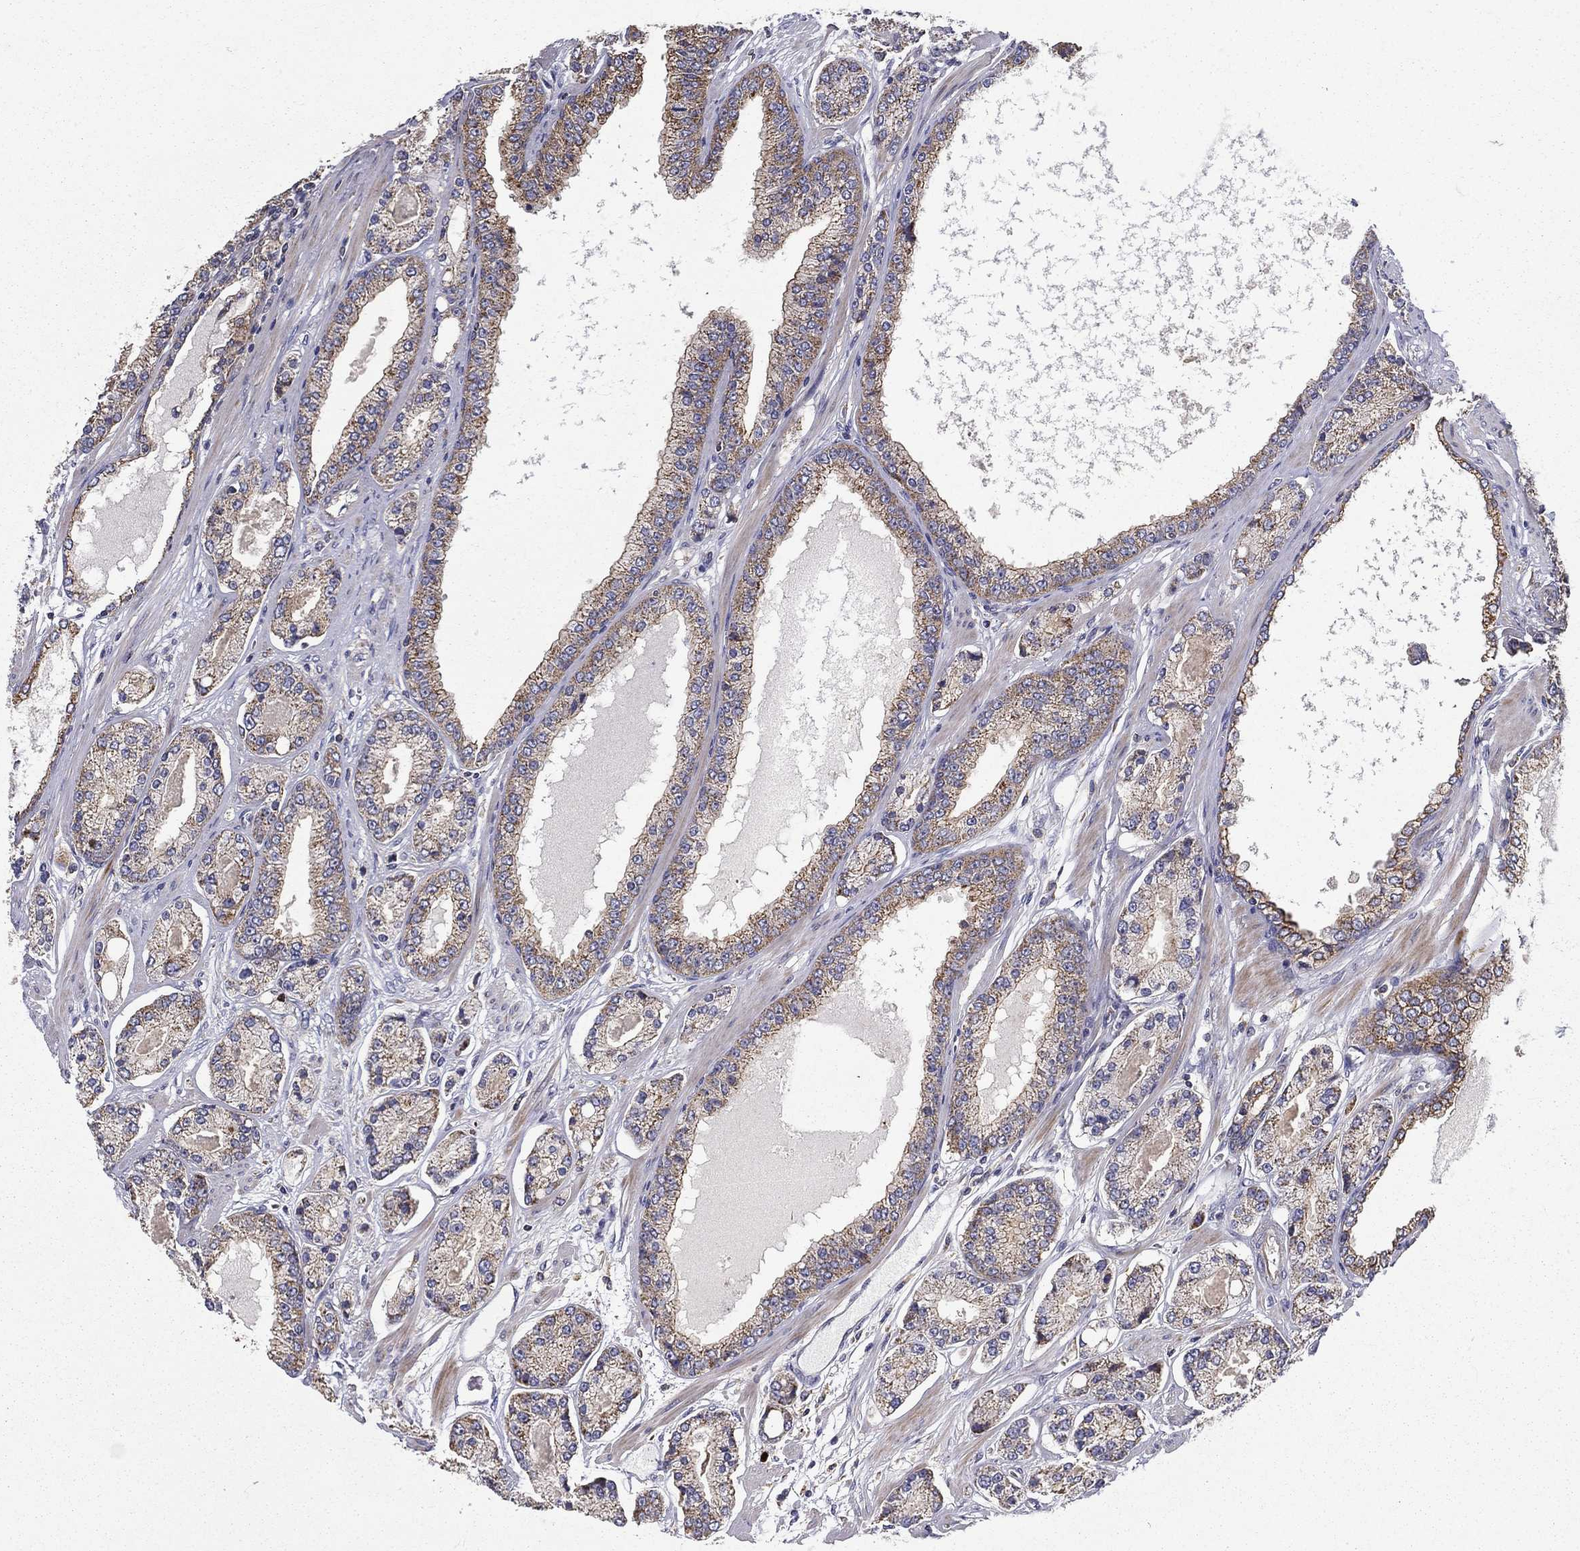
{"staining": {"intensity": "moderate", "quantity": ">75%", "location": "cytoplasmic/membranous"}, "tissue": "prostate cancer", "cell_type": "Tumor cells", "image_type": "cancer", "snomed": [{"axis": "morphology", "description": "Adenocarcinoma, NOS"}, {"axis": "topography", "description": "Prostate"}], "caption": "A medium amount of moderate cytoplasmic/membranous positivity is present in approximately >75% of tumor cells in prostate cancer tissue. The staining was performed using DAB to visualize the protein expression in brown, while the nuclei were stained in blue with hematoxylin (Magnification: 20x).", "gene": "ALDH4A1", "patient": {"sex": "male", "age": 64}}